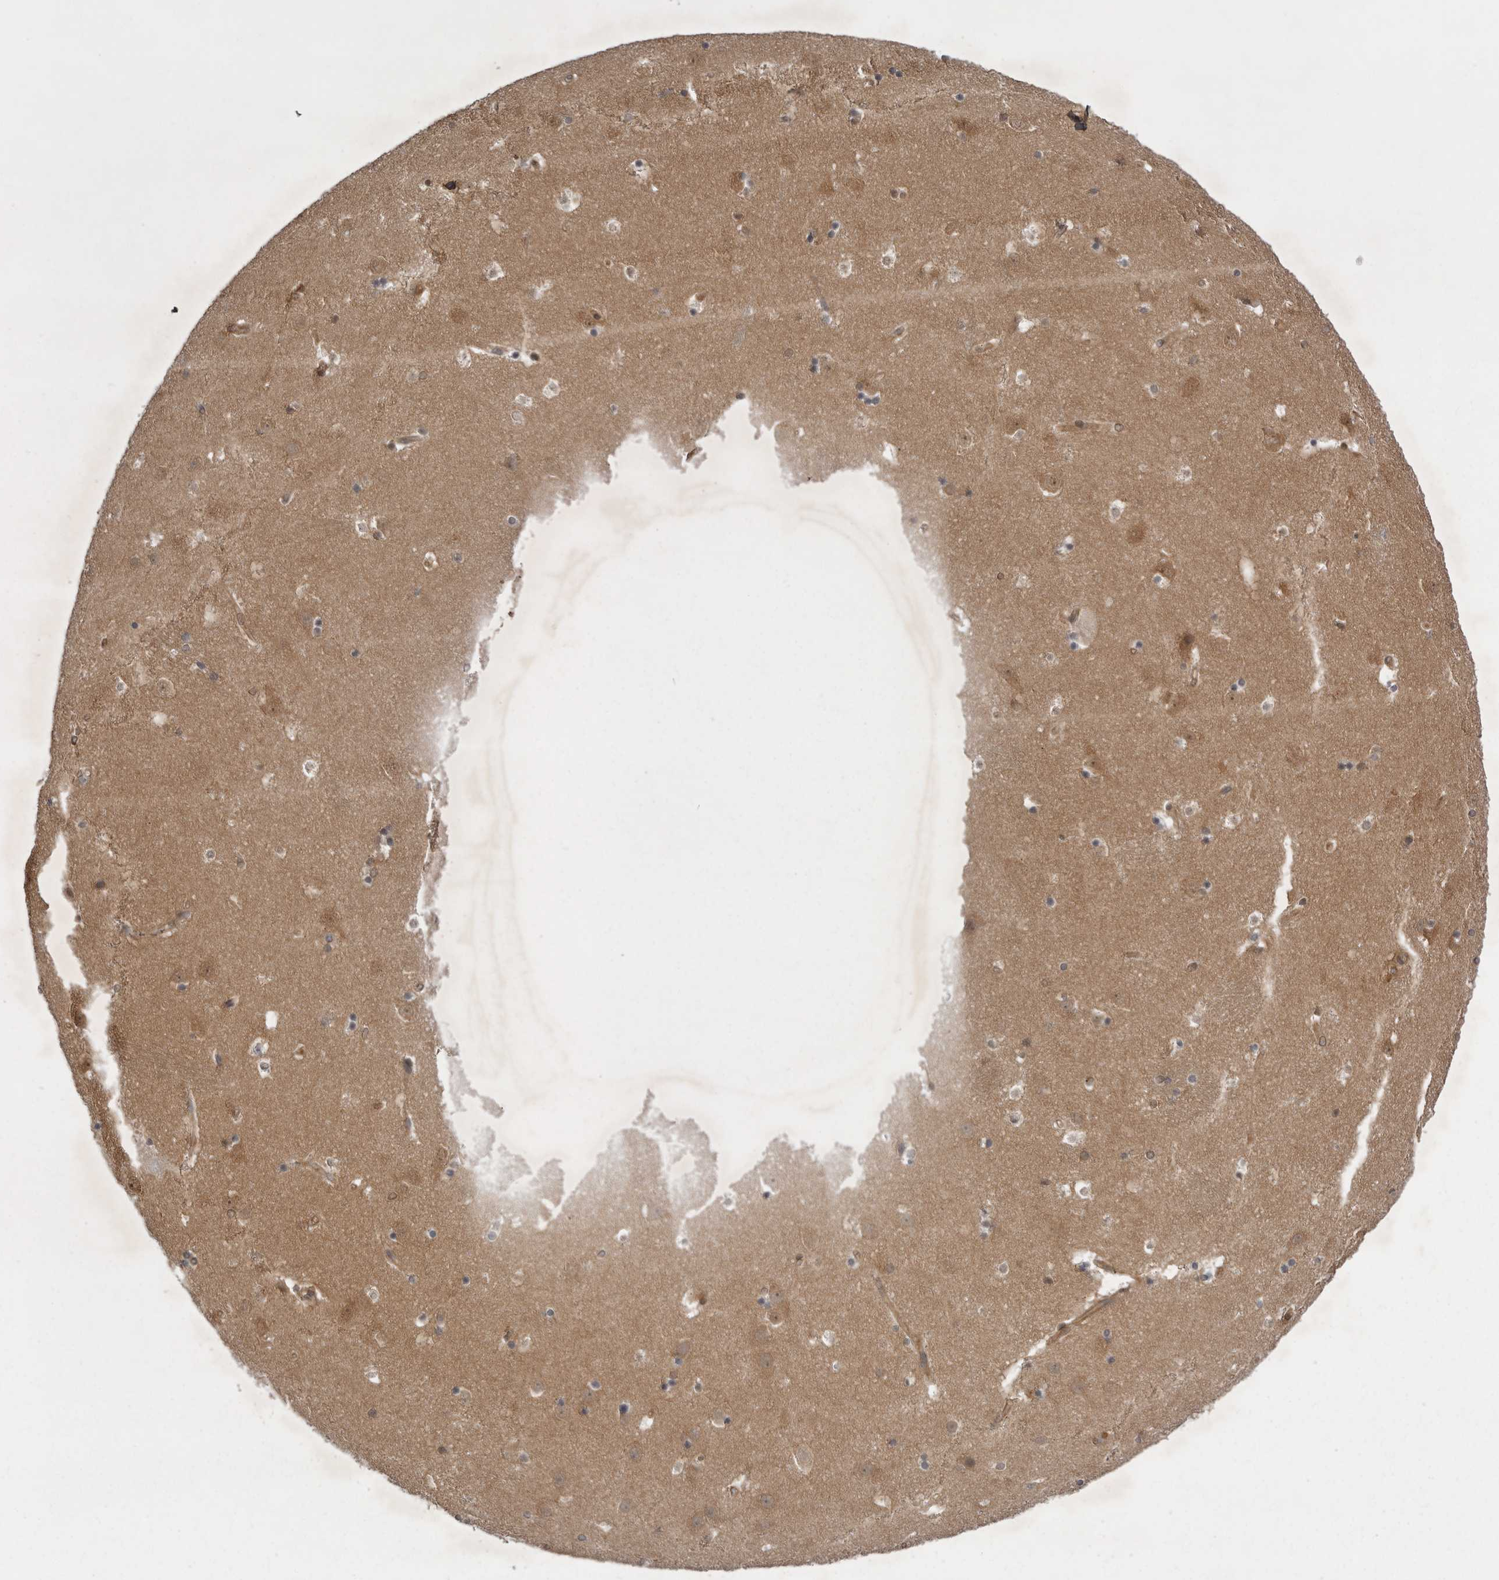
{"staining": {"intensity": "moderate", "quantity": "<25%", "location": "cytoplasmic/membranous"}, "tissue": "caudate", "cell_type": "Glial cells", "image_type": "normal", "snomed": [{"axis": "morphology", "description": "Normal tissue, NOS"}, {"axis": "topography", "description": "Lateral ventricle wall"}], "caption": "This is a photomicrograph of immunohistochemistry (IHC) staining of unremarkable caudate, which shows moderate expression in the cytoplasmic/membranous of glial cells.", "gene": "STK24", "patient": {"sex": "male", "age": 45}}